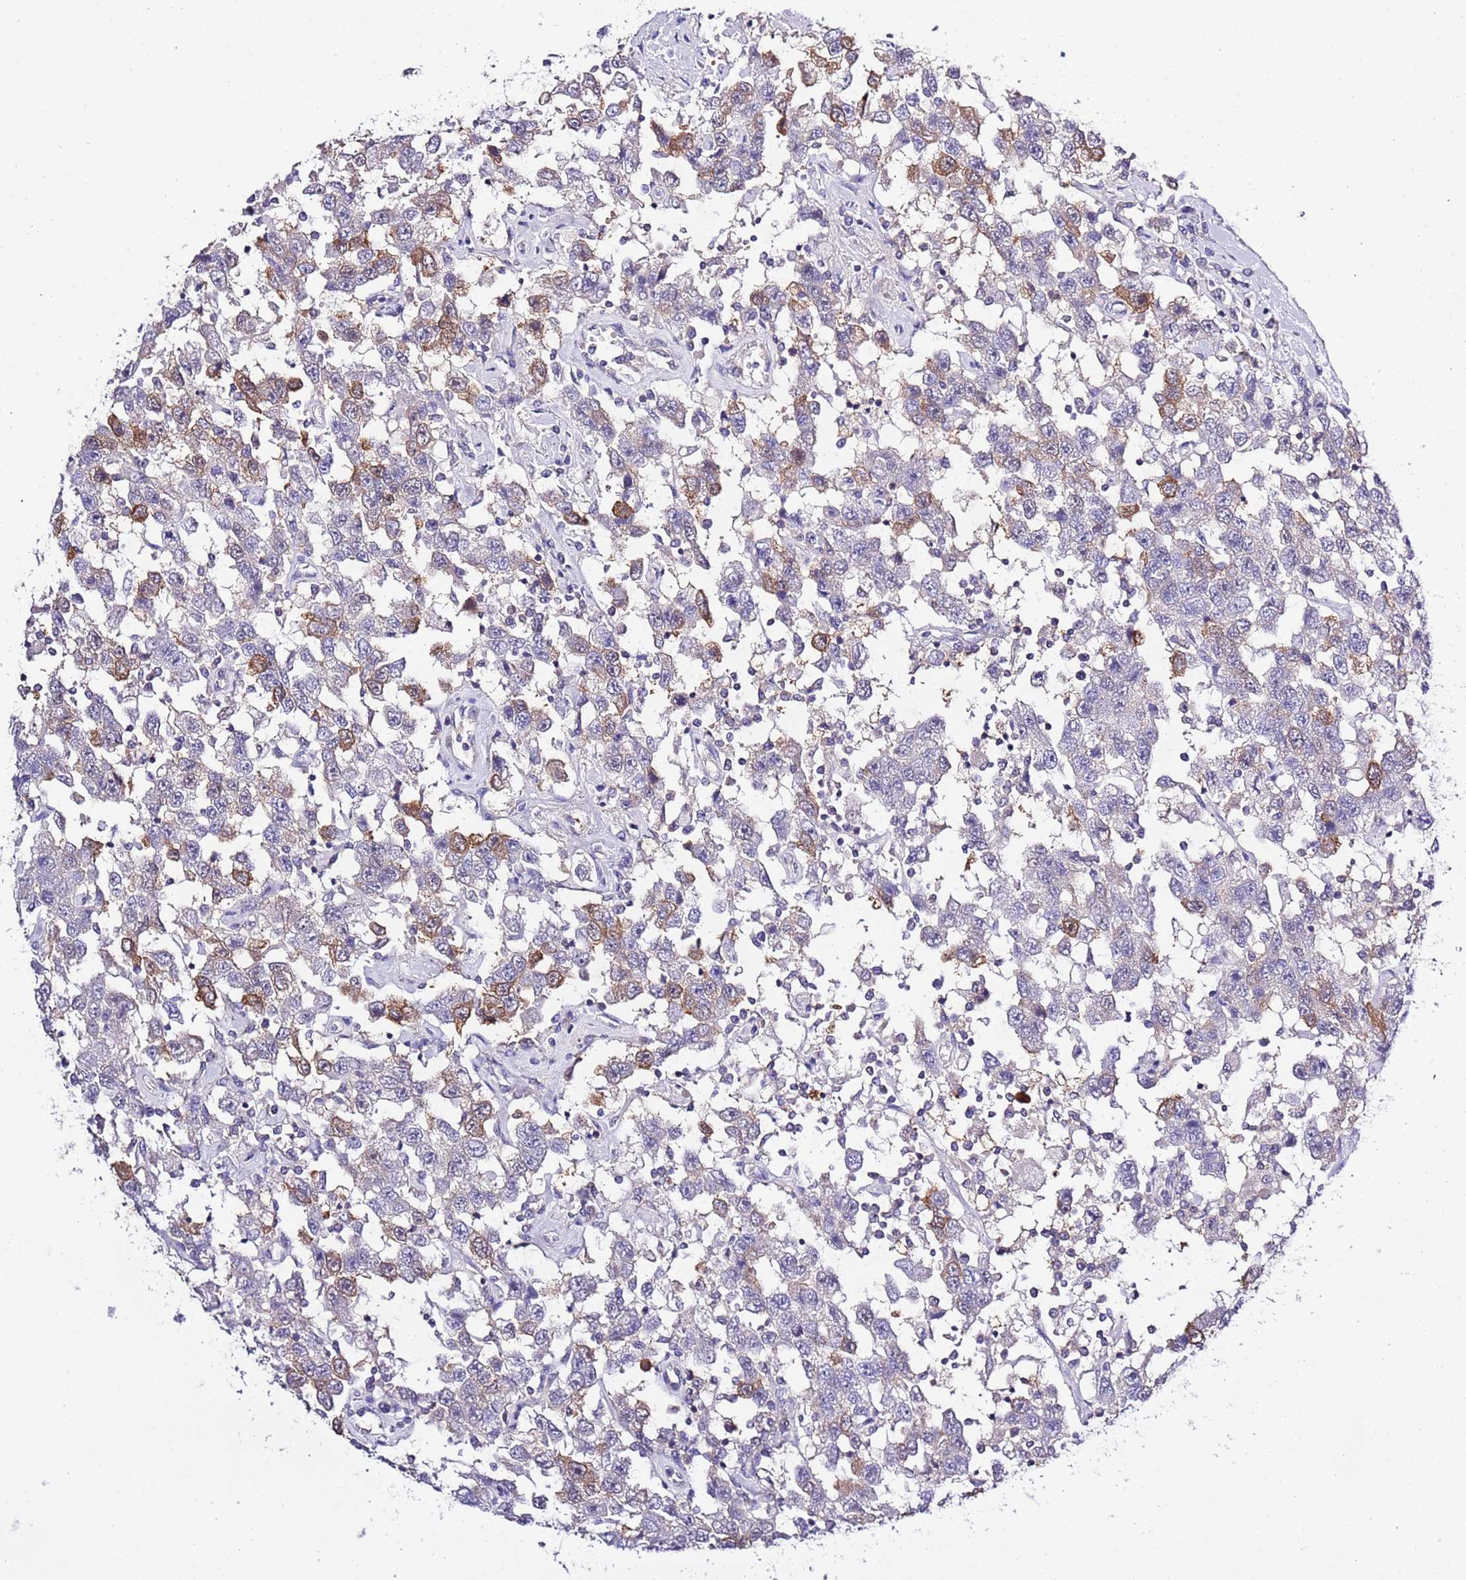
{"staining": {"intensity": "moderate", "quantity": "<25%", "location": "cytoplasmic/membranous"}, "tissue": "testis cancer", "cell_type": "Tumor cells", "image_type": "cancer", "snomed": [{"axis": "morphology", "description": "Seminoma, NOS"}, {"axis": "topography", "description": "Testis"}], "caption": "Testis cancer tissue exhibits moderate cytoplasmic/membranous expression in approximately <25% of tumor cells", "gene": "STIP1", "patient": {"sex": "male", "age": 41}}